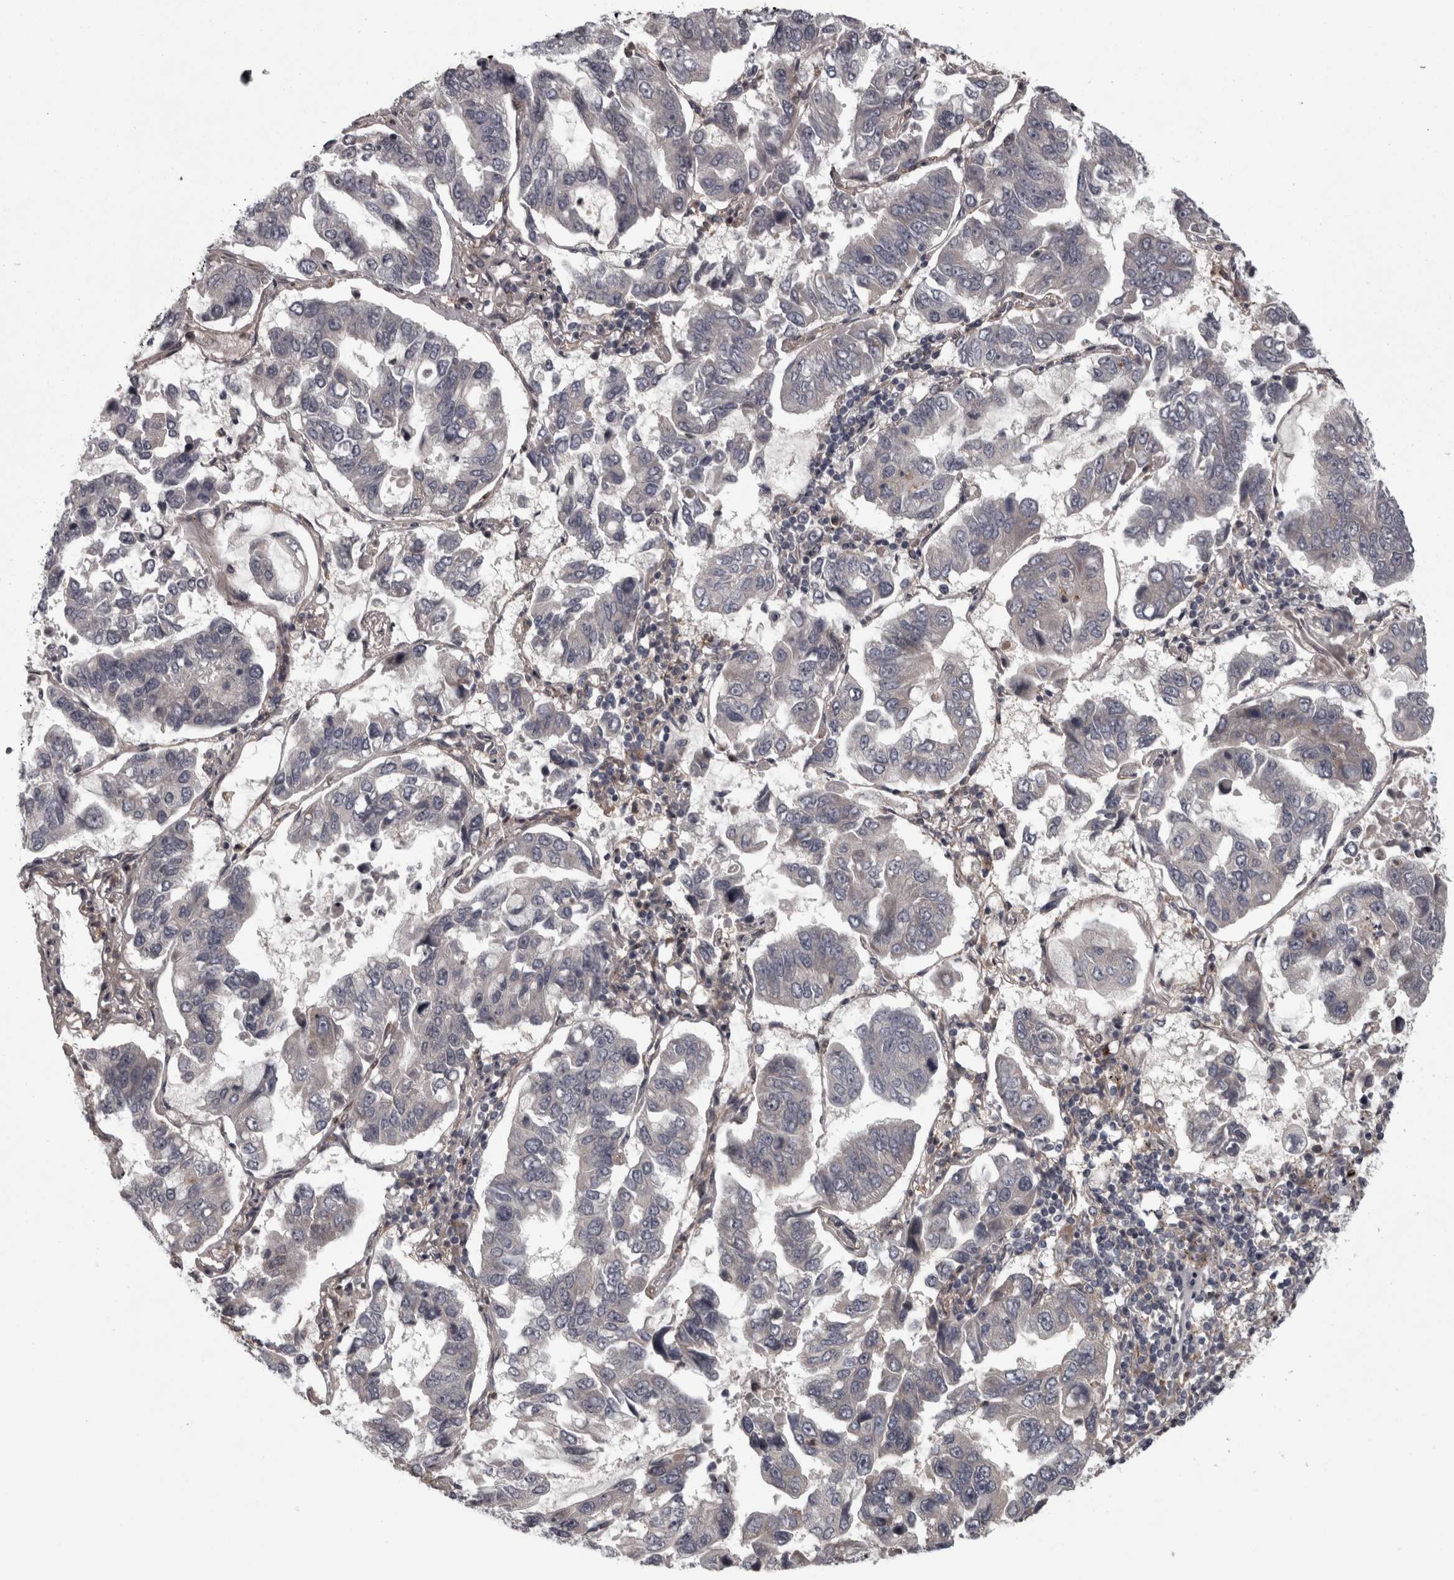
{"staining": {"intensity": "negative", "quantity": "none", "location": "none"}, "tissue": "lung cancer", "cell_type": "Tumor cells", "image_type": "cancer", "snomed": [{"axis": "morphology", "description": "Adenocarcinoma, NOS"}, {"axis": "topography", "description": "Lung"}], "caption": "Lung cancer was stained to show a protein in brown. There is no significant positivity in tumor cells.", "gene": "RSU1", "patient": {"sex": "male", "age": 64}}